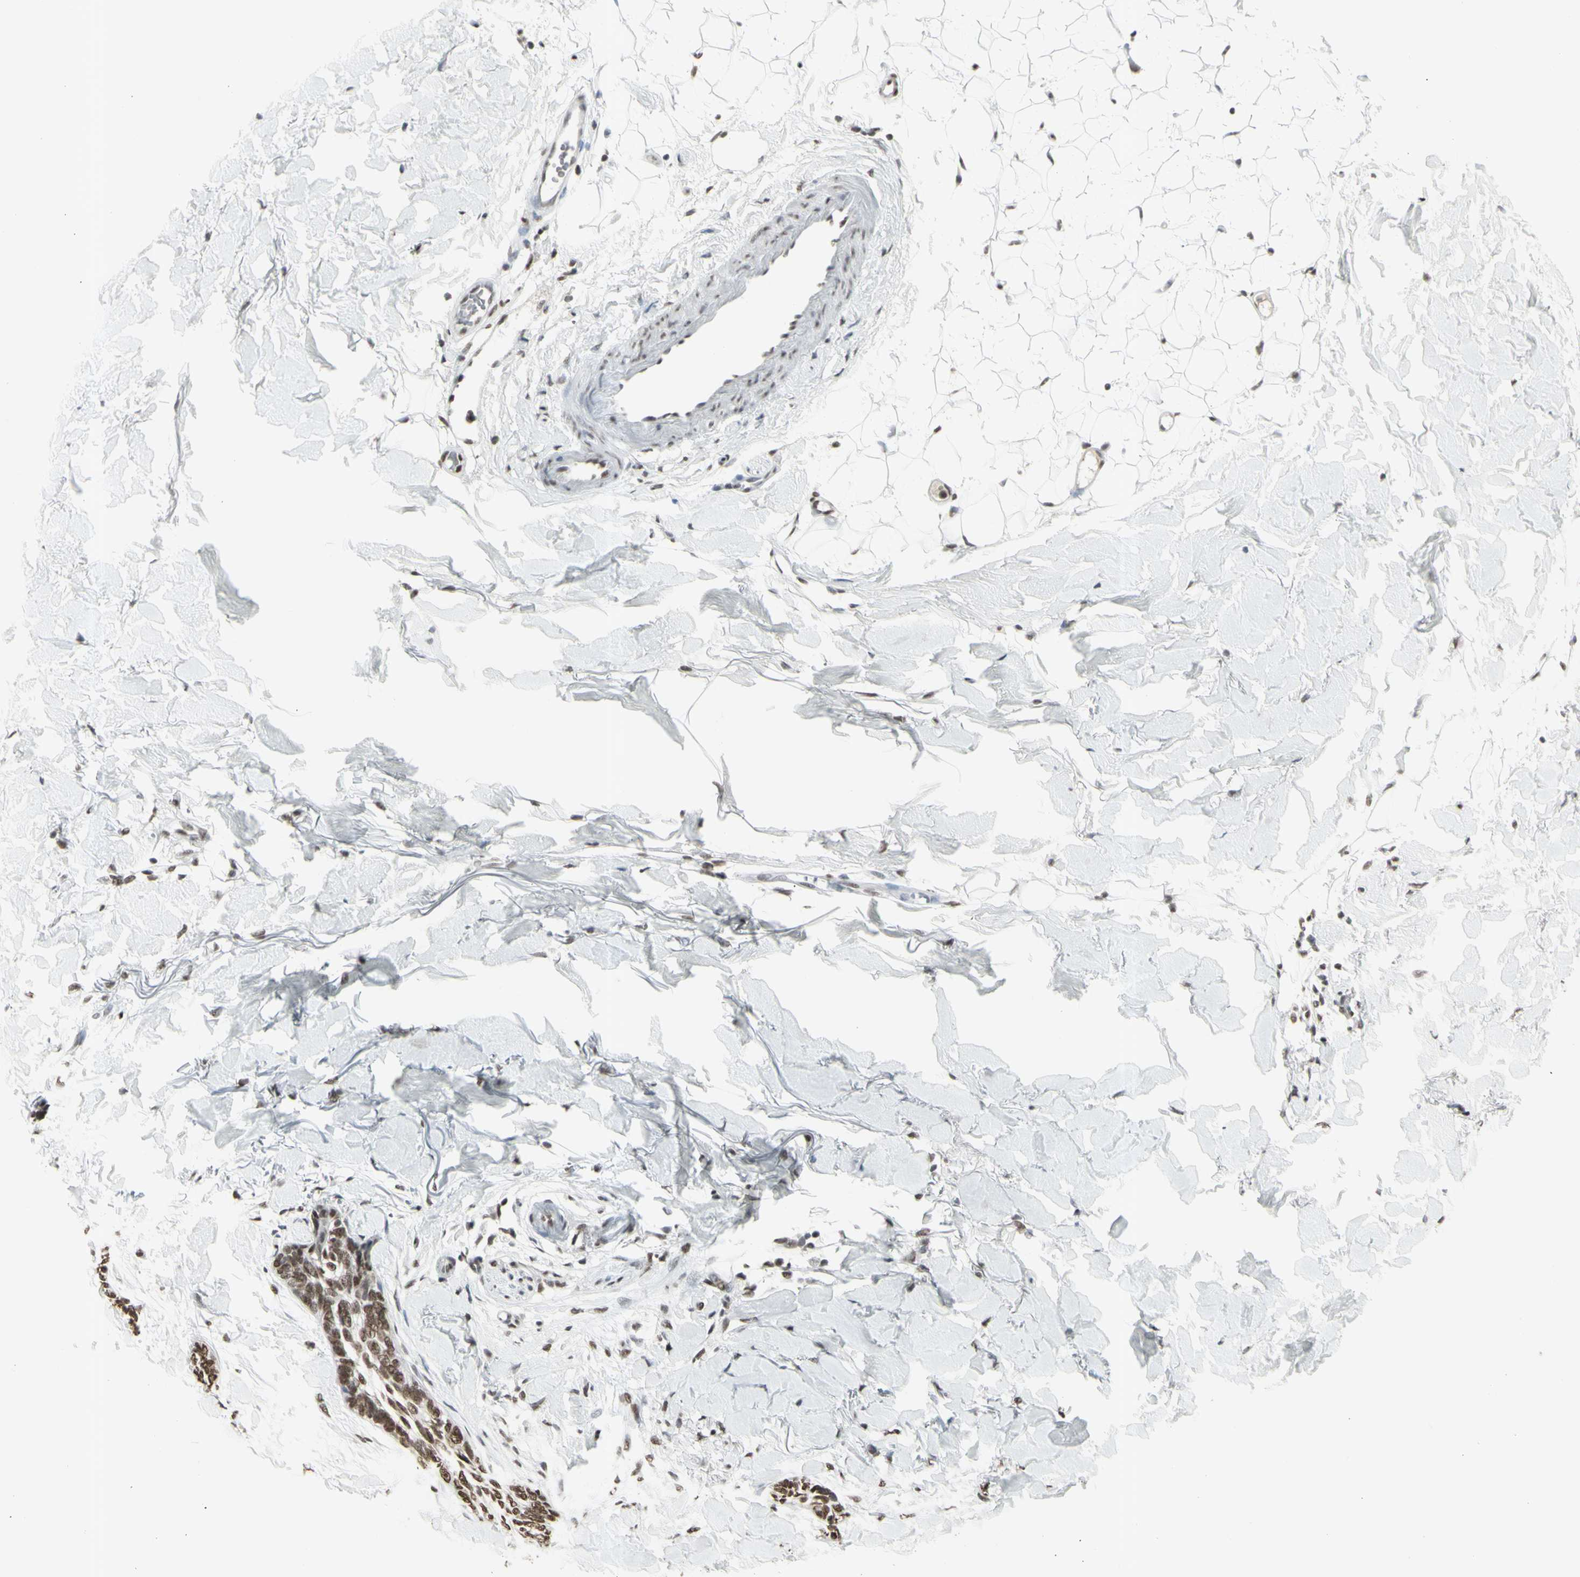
{"staining": {"intensity": "moderate", "quantity": ">75%", "location": "nuclear"}, "tissue": "skin cancer", "cell_type": "Tumor cells", "image_type": "cancer", "snomed": [{"axis": "morphology", "description": "Basal cell carcinoma"}, {"axis": "topography", "description": "Skin"}], "caption": "Protein expression by IHC exhibits moderate nuclear staining in approximately >75% of tumor cells in skin basal cell carcinoma. The staining was performed using DAB (3,3'-diaminobenzidine) to visualize the protein expression in brown, while the nuclei were stained in blue with hematoxylin (Magnification: 20x).", "gene": "TRIM28", "patient": {"sex": "female", "age": 58}}